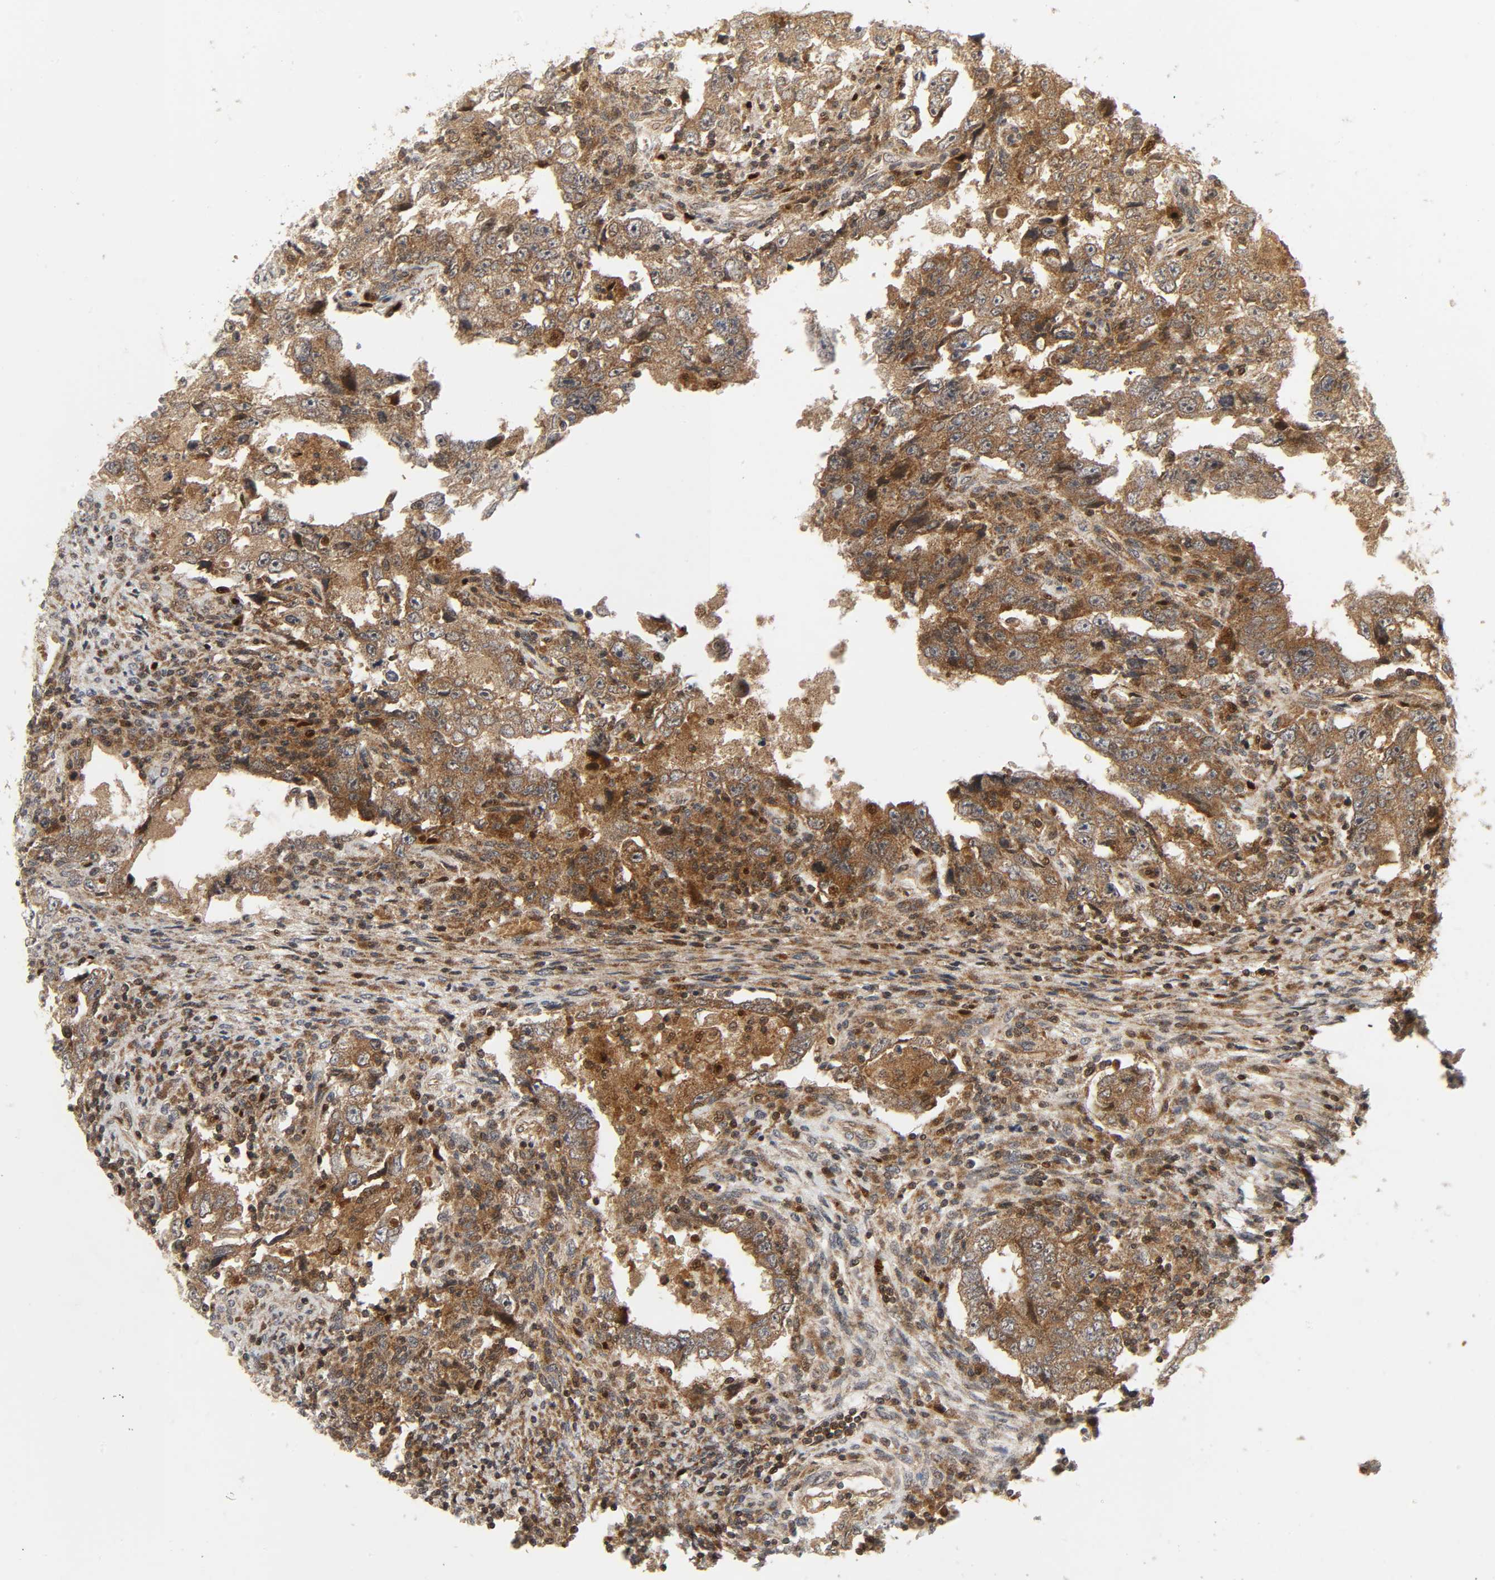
{"staining": {"intensity": "moderate", "quantity": ">75%", "location": "cytoplasmic/membranous"}, "tissue": "testis cancer", "cell_type": "Tumor cells", "image_type": "cancer", "snomed": [{"axis": "morphology", "description": "Carcinoma, Embryonal, NOS"}, {"axis": "topography", "description": "Testis"}], "caption": "IHC (DAB (3,3'-diaminobenzidine)) staining of human testis embryonal carcinoma reveals moderate cytoplasmic/membranous protein expression in approximately >75% of tumor cells.", "gene": "CHUK", "patient": {"sex": "male", "age": 26}}